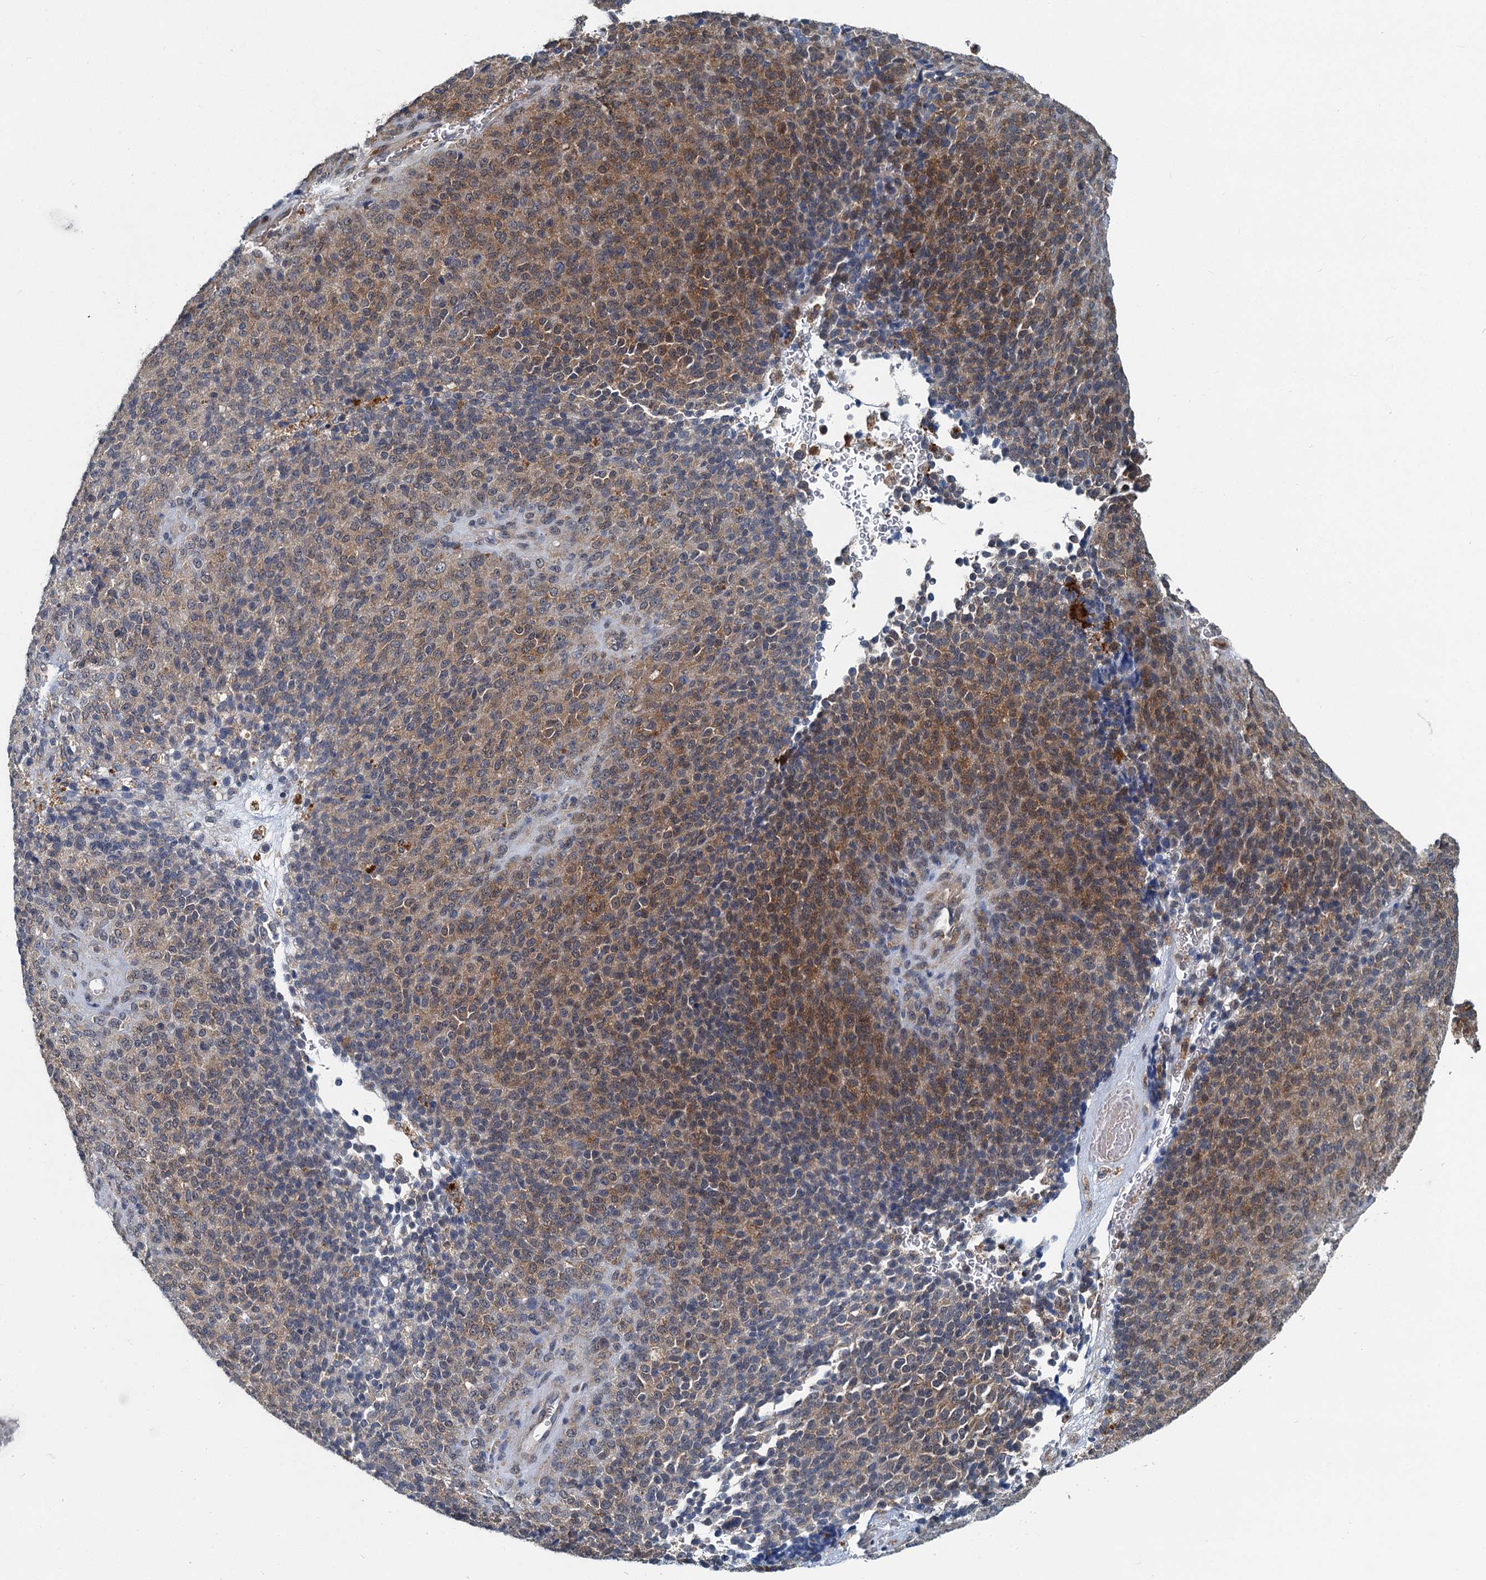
{"staining": {"intensity": "moderate", "quantity": "25%-75%", "location": "cytoplasmic/membranous"}, "tissue": "melanoma", "cell_type": "Tumor cells", "image_type": "cancer", "snomed": [{"axis": "morphology", "description": "Malignant melanoma, Metastatic site"}, {"axis": "topography", "description": "Brain"}], "caption": "High-power microscopy captured an IHC micrograph of malignant melanoma (metastatic site), revealing moderate cytoplasmic/membranous positivity in approximately 25%-75% of tumor cells. The protein of interest is stained brown, and the nuclei are stained in blue (DAB IHC with brightfield microscopy, high magnification).", "gene": "GCLM", "patient": {"sex": "female", "age": 56}}